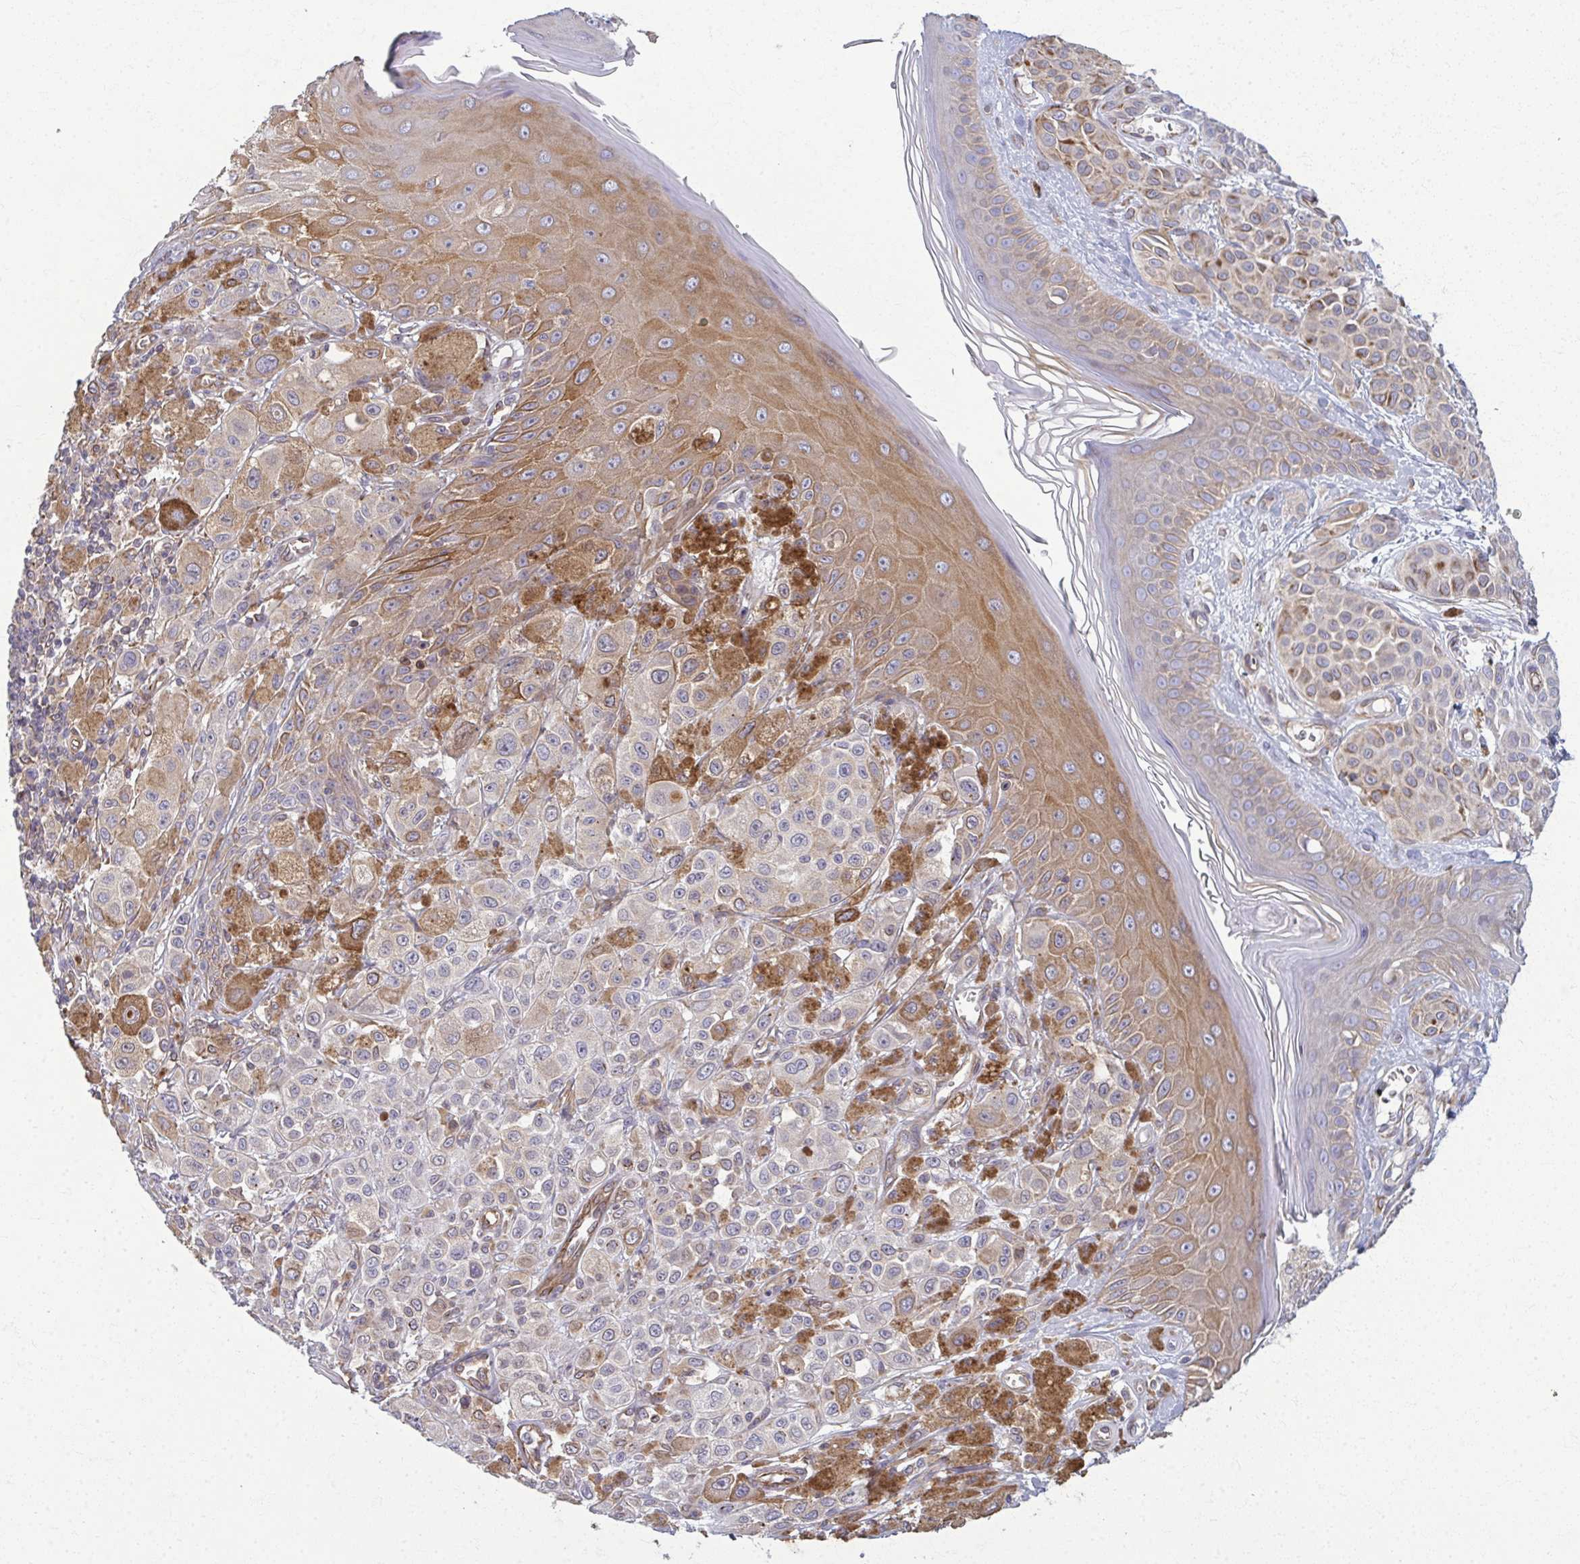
{"staining": {"intensity": "weak", "quantity": "<25%", "location": "cytoplasmic/membranous"}, "tissue": "melanoma", "cell_type": "Tumor cells", "image_type": "cancer", "snomed": [{"axis": "morphology", "description": "Malignant melanoma, NOS"}, {"axis": "topography", "description": "Skin"}], "caption": "A histopathology image of malignant melanoma stained for a protein demonstrates no brown staining in tumor cells. (IHC, brightfield microscopy, high magnification).", "gene": "EID2B", "patient": {"sex": "male", "age": 67}}